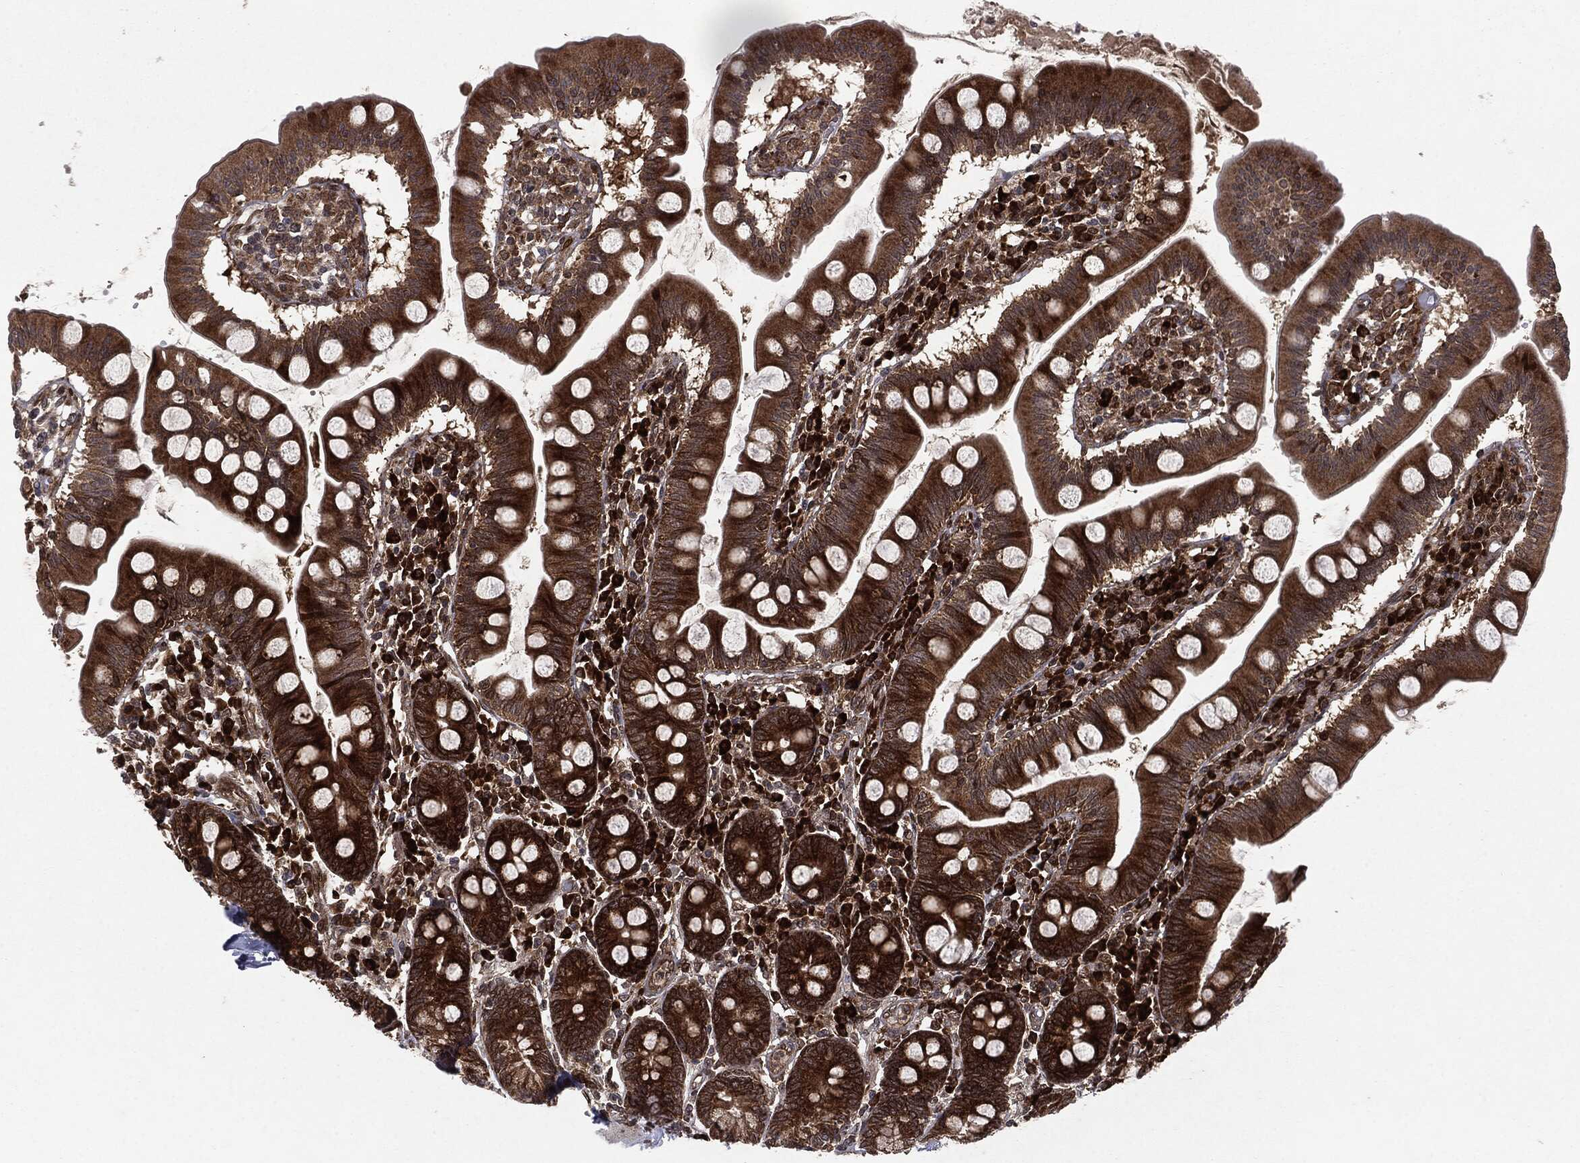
{"staining": {"intensity": "strong", "quantity": ">75%", "location": "cytoplasmic/membranous"}, "tissue": "small intestine", "cell_type": "Glandular cells", "image_type": "normal", "snomed": [{"axis": "morphology", "description": "Normal tissue, NOS"}, {"axis": "topography", "description": "Small intestine"}], "caption": "A brown stain highlights strong cytoplasmic/membranous staining of a protein in glandular cells of normal small intestine. (DAB (3,3'-diaminobenzidine) = brown stain, brightfield microscopy at high magnification).", "gene": "OTUB1", "patient": {"sex": "male", "age": 88}}